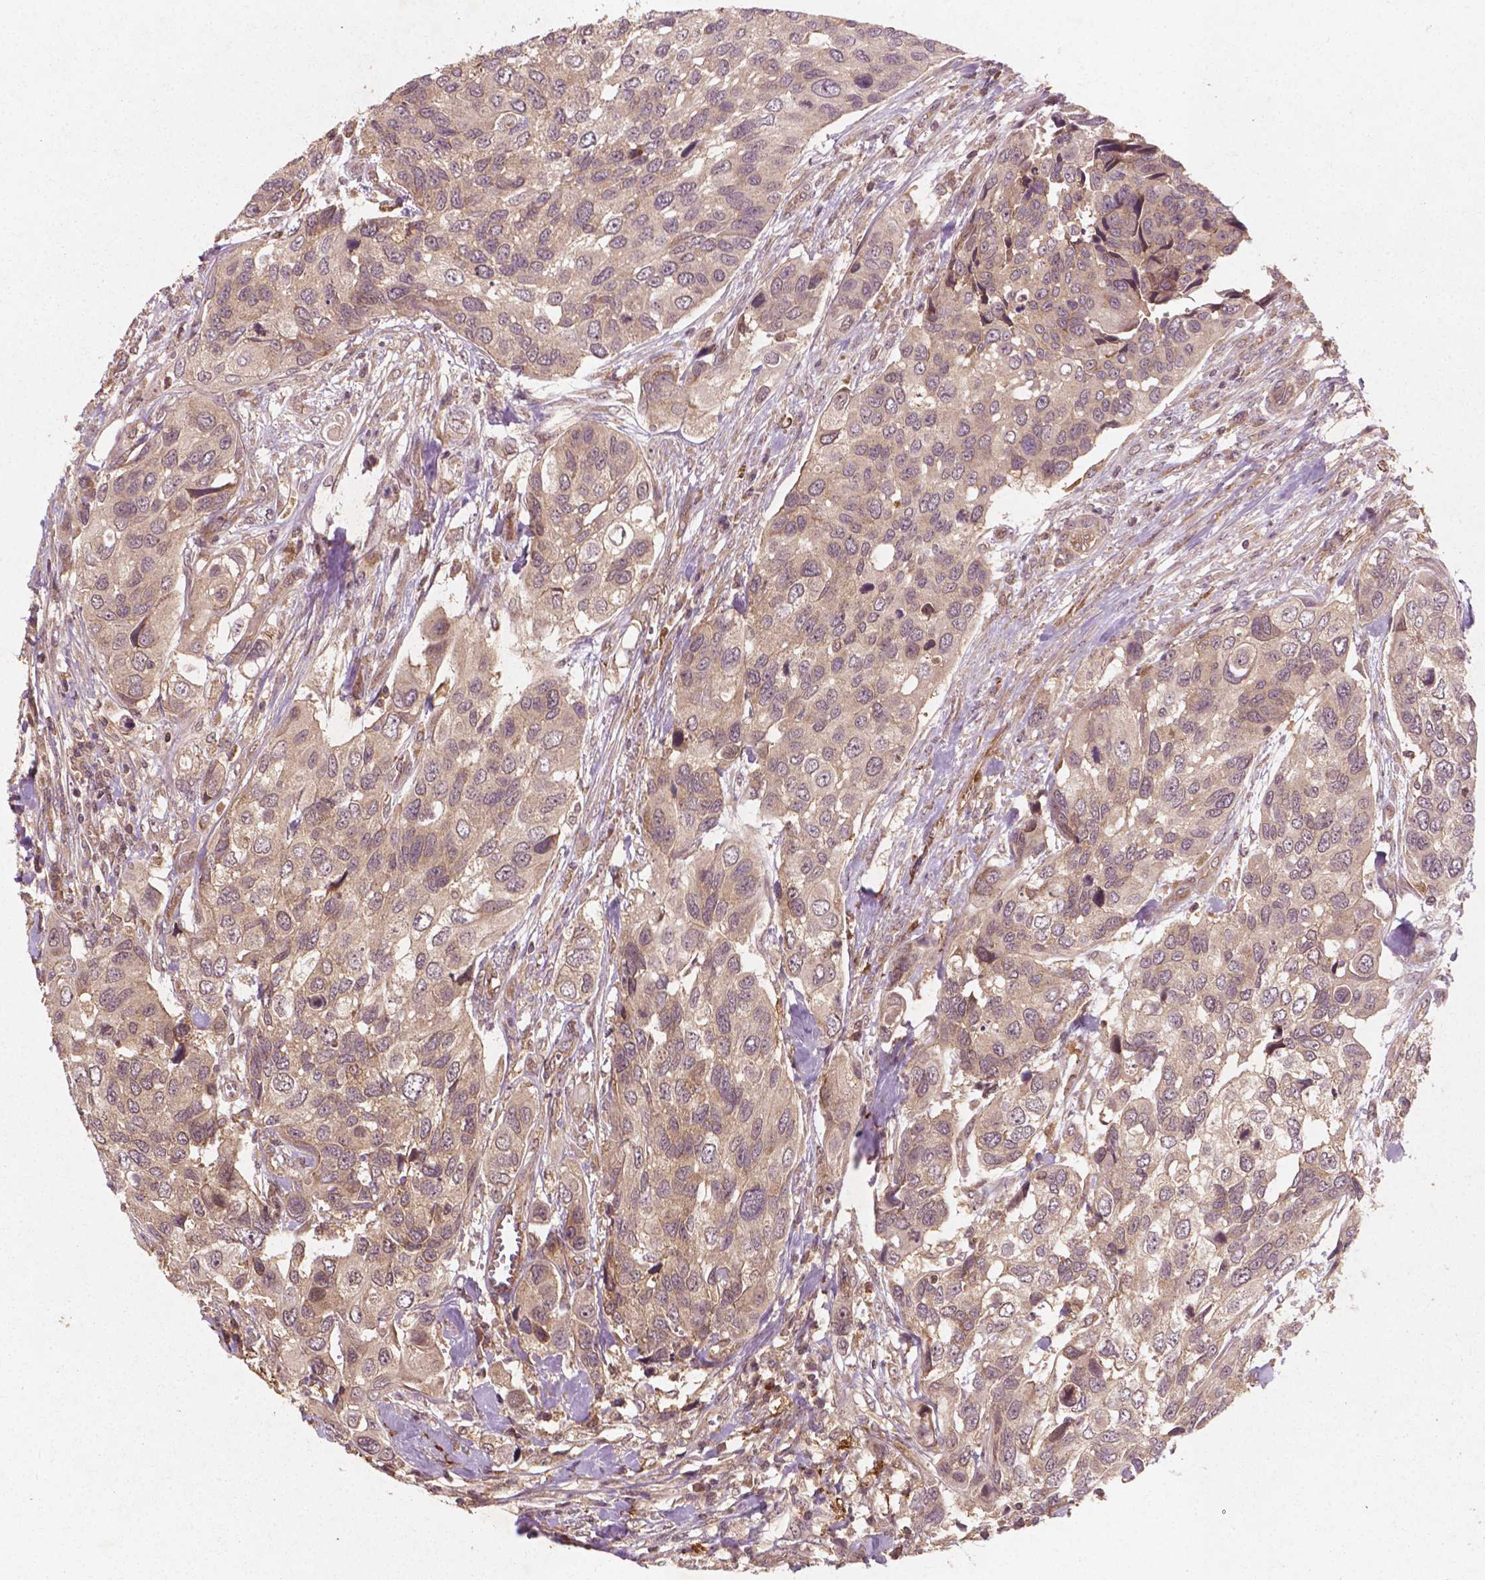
{"staining": {"intensity": "weak", "quantity": ">75%", "location": "cytoplasmic/membranous"}, "tissue": "urothelial cancer", "cell_type": "Tumor cells", "image_type": "cancer", "snomed": [{"axis": "morphology", "description": "Urothelial carcinoma, High grade"}, {"axis": "topography", "description": "Urinary bladder"}], "caption": "About >75% of tumor cells in high-grade urothelial carcinoma show weak cytoplasmic/membranous protein positivity as visualized by brown immunohistochemical staining.", "gene": "CYFIP2", "patient": {"sex": "male", "age": 60}}